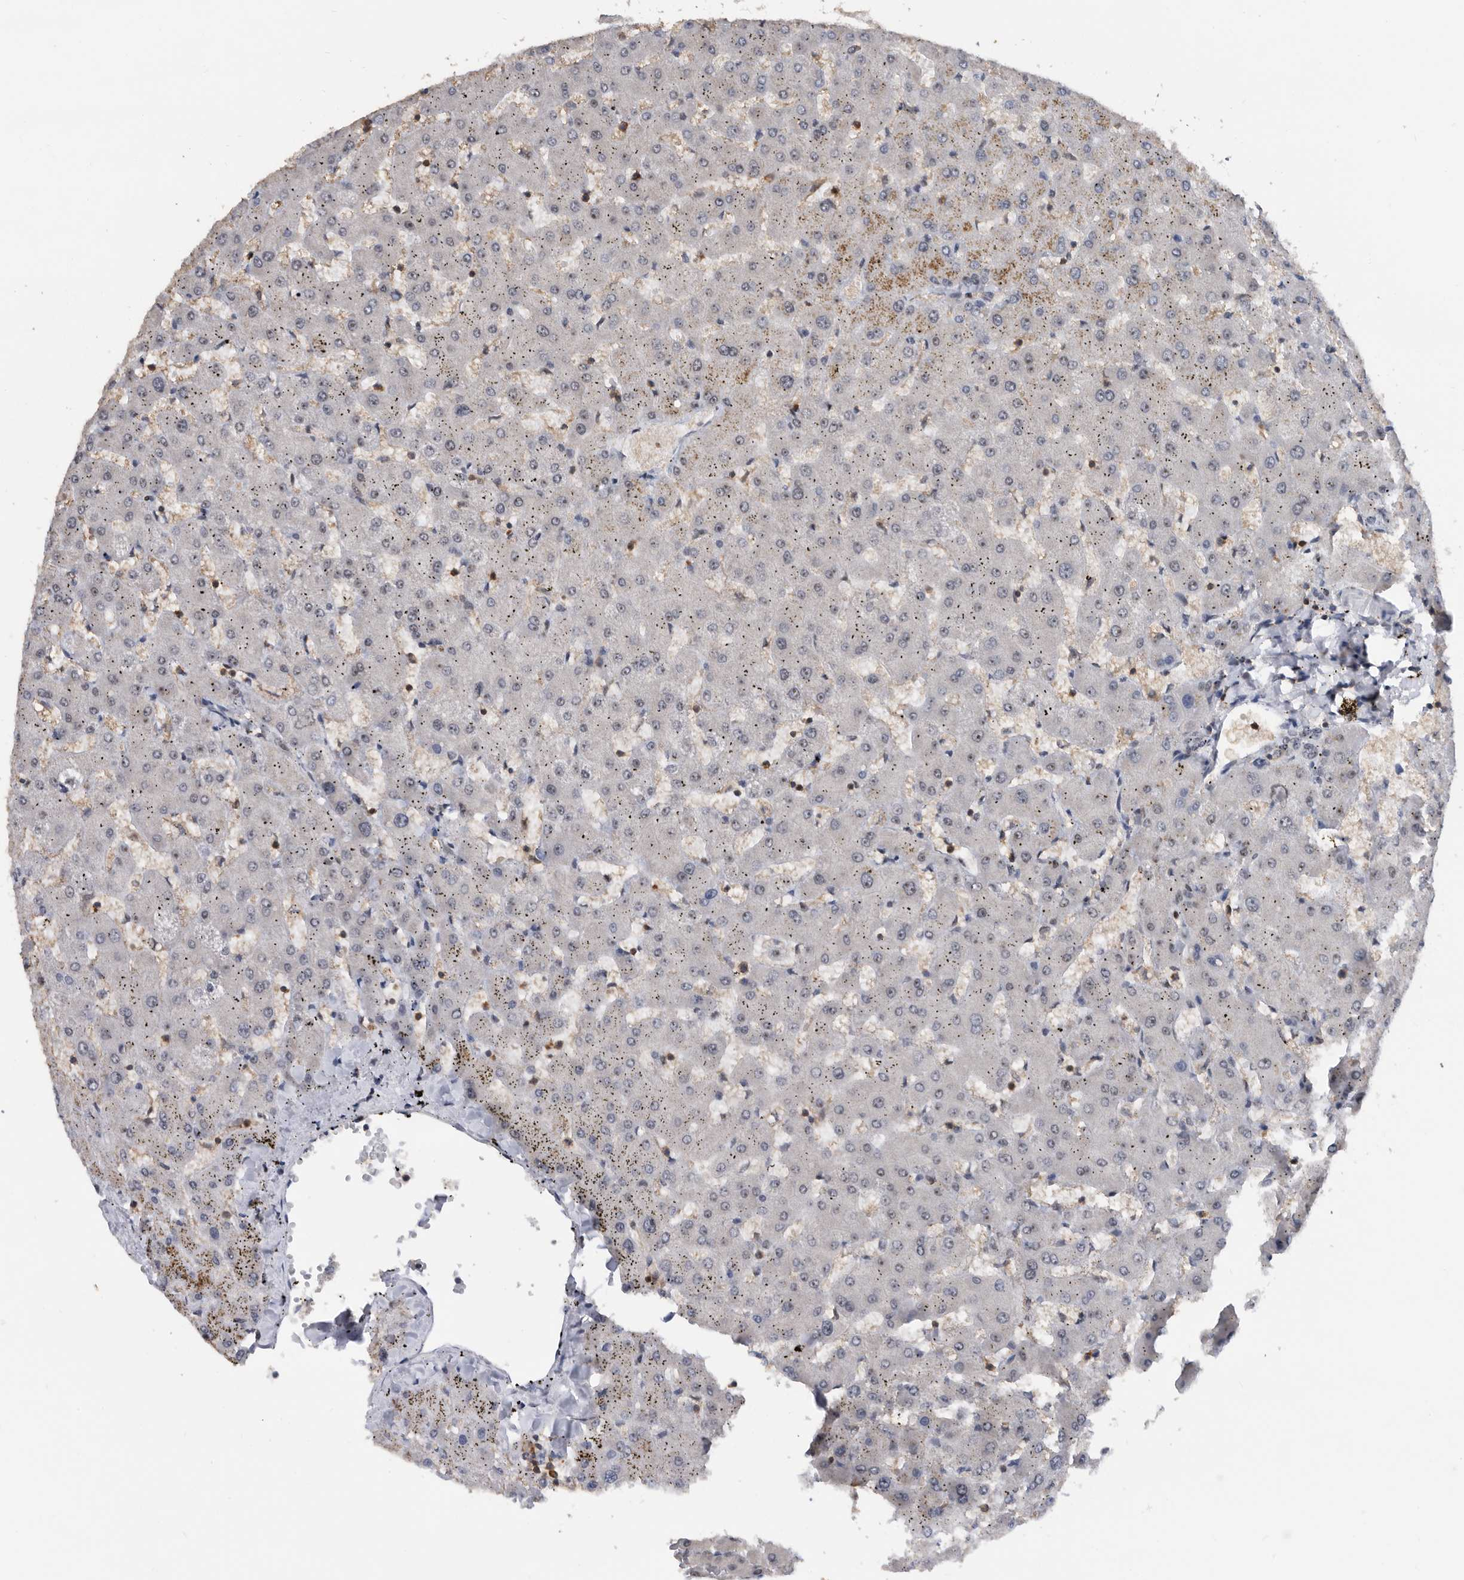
{"staining": {"intensity": "negative", "quantity": "none", "location": "none"}, "tissue": "liver", "cell_type": "Cholangiocytes", "image_type": "normal", "snomed": [{"axis": "morphology", "description": "Normal tissue, NOS"}, {"axis": "topography", "description": "Liver"}], "caption": "Immunohistochemistry of benign liver reveals no expression in cholangiocytes.", "gene": "ZNF260", "patient": {"sex": "female", "age": 63}}